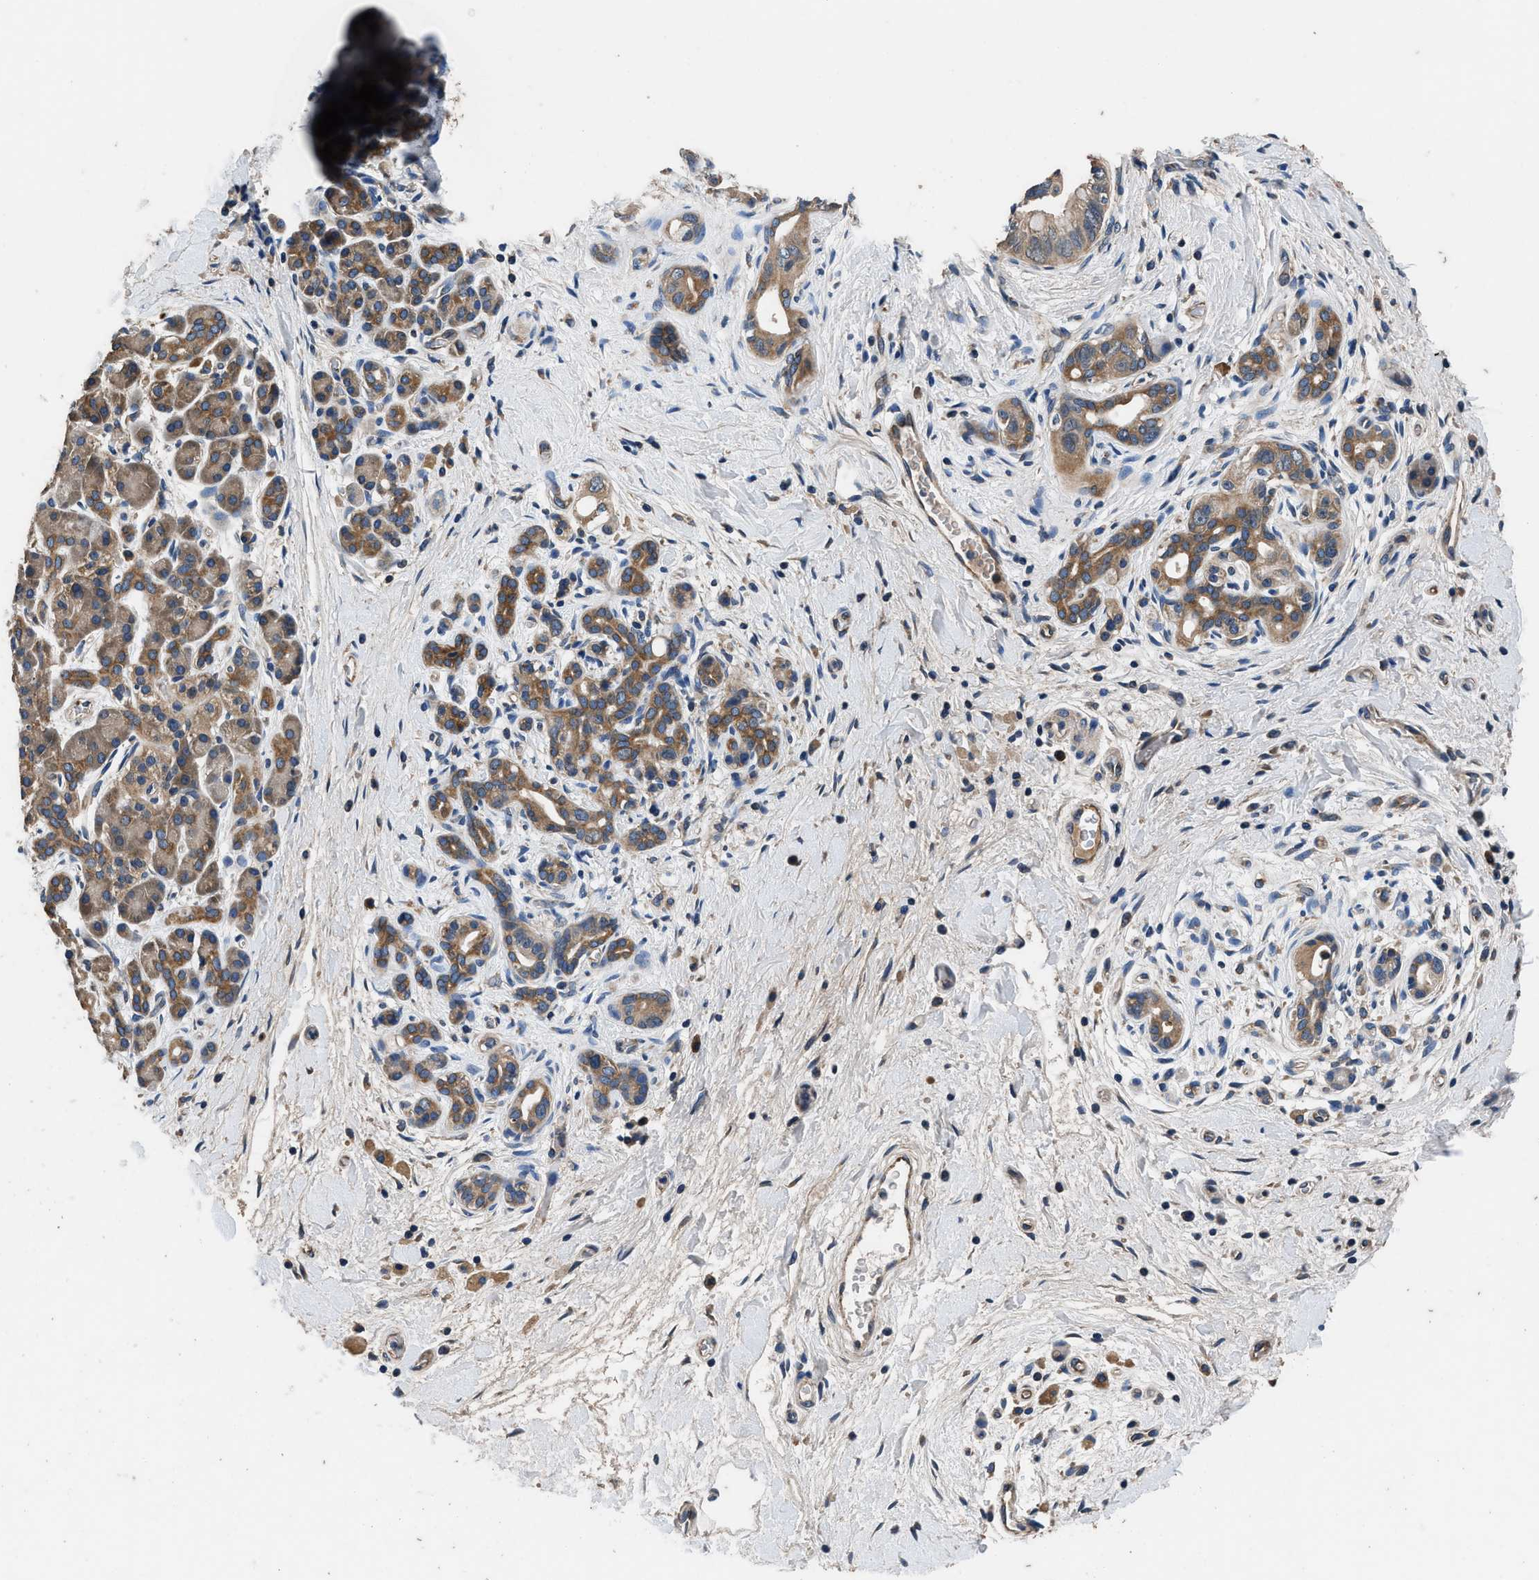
{"staining": {"intensity": "moderate", "quantity": ">75%", "location": "cytoplasmic/membranous"}, "tissue": "pancreatic cancer", "cell_type": "Tumor cells", "image_type": "cancer", "snomed": [{"axis": "morphology", "description": "Adenocarcinoma, NOS"}, {"axis": "topography", "description": "Pancreas"}], "caption": "Immunohistochemical staining of human pancreatic cancer shows medium levels of moderate cytoplasmic/membranous expression in approximately >75% of tumor cells. The protein of interest is stained brown, and the nuclei are stained in blue (DAB (3,3'-diaminobenzidine) IHC with brightfield microscopy, high magnification).", "gene": "DHRS7B", "patient": {"sex": "male", "age": 55}}